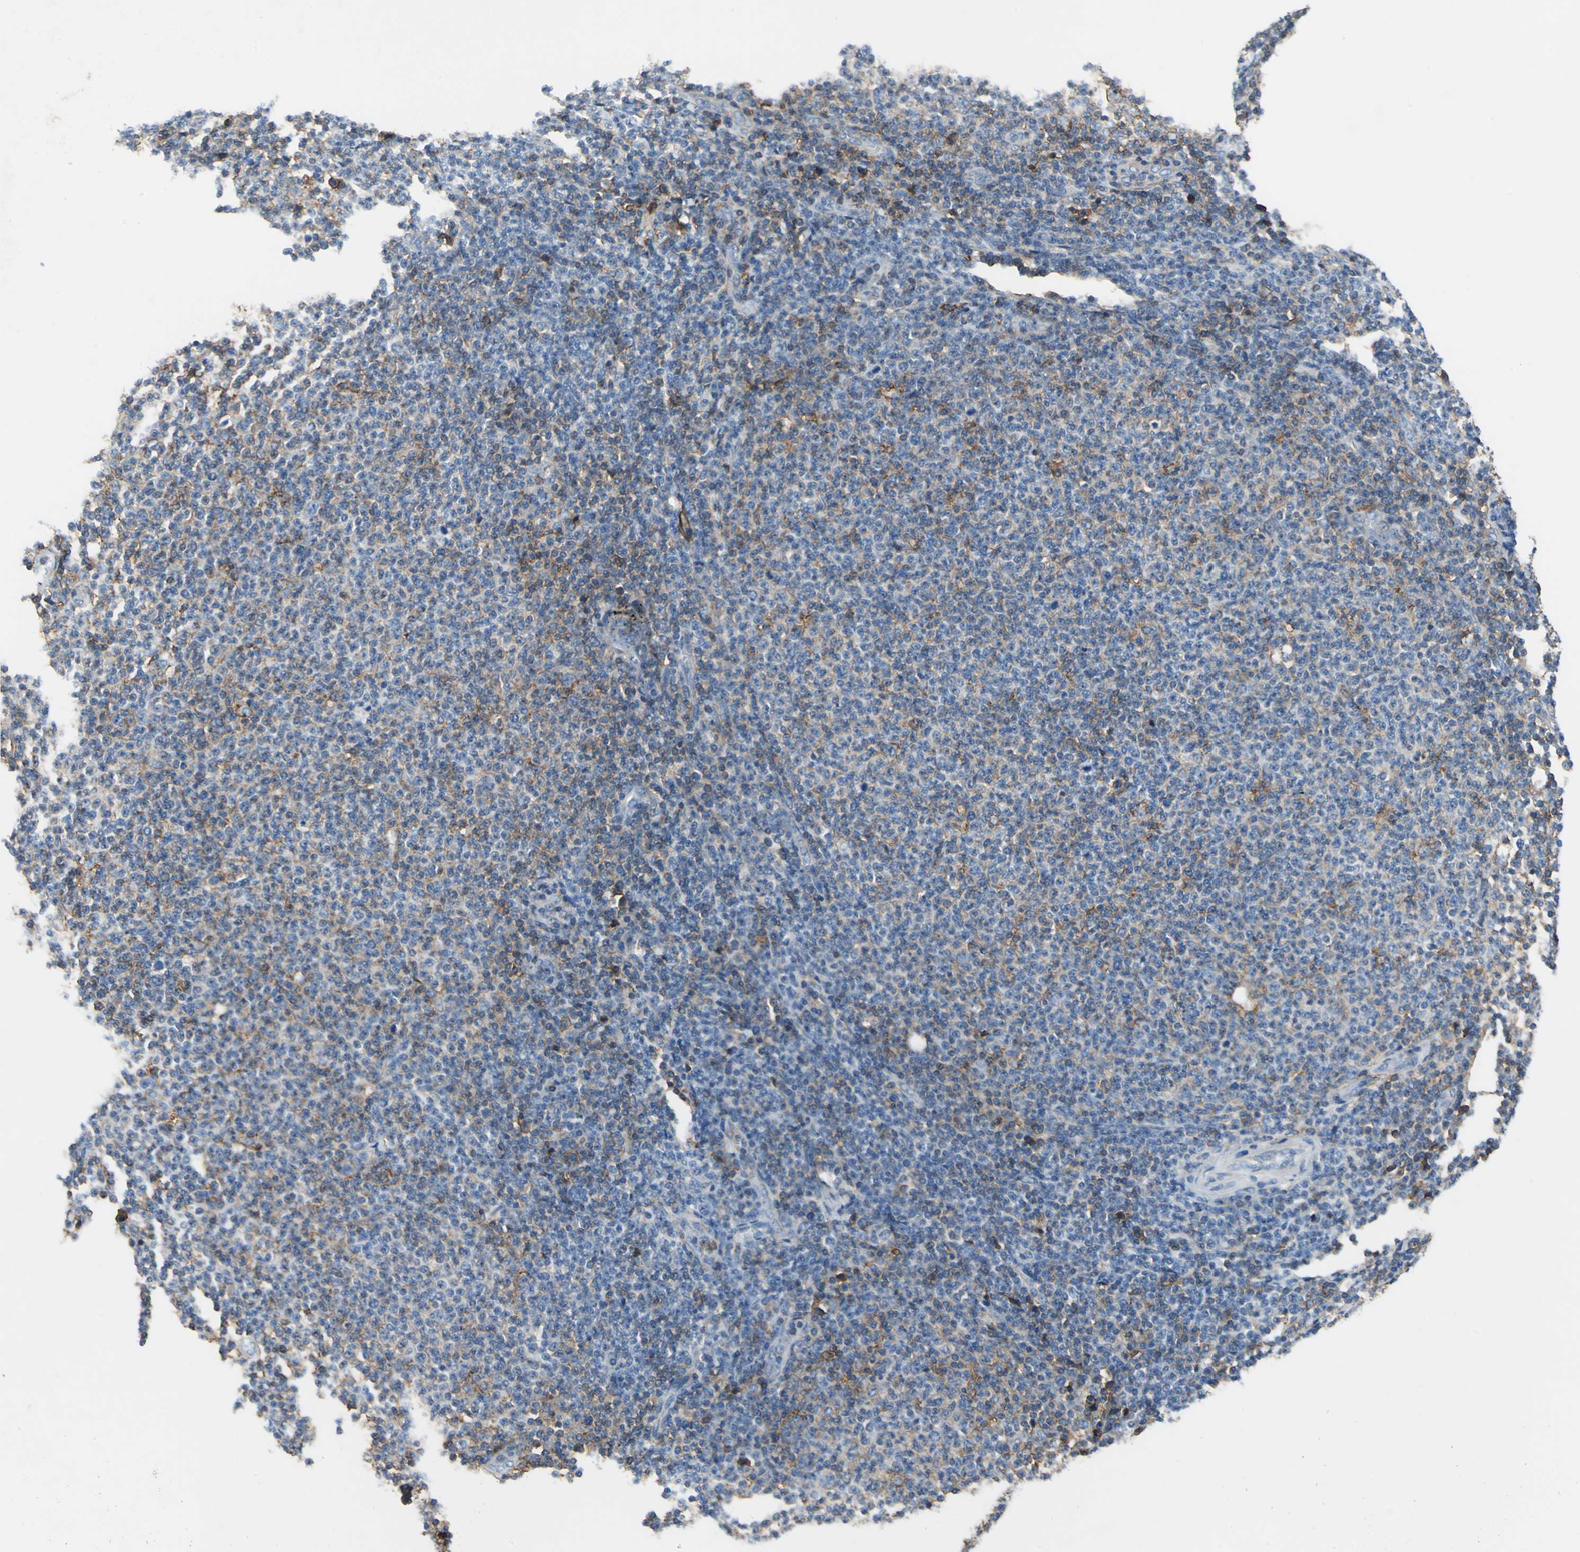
{"staining": {"intensity": "moderate", "quantity": "25%-75%", "location": "cytoplasmic/membranous"}, "tissue": "lymphoma", "cell_type": "Tumor cells", "image_type": "cancer", "snomed": [{"axis": "morphology", "description": "Malignant lymphoma, non-Hodgkin's type, Low grade"}, {"axis": "topography", "description": "Lymph node"}], "caption": "IHC (DAB (3,3'-diaminobenzidine)) staining of human low-grade malignant lymphoma, non-Hodgkin's type demonstrates moderate cytoplasmic/membranous protein staining in about 25%-75% of tumor cells.", "gene": "CD44", "patient": {"sex": "male", "age": 66}}